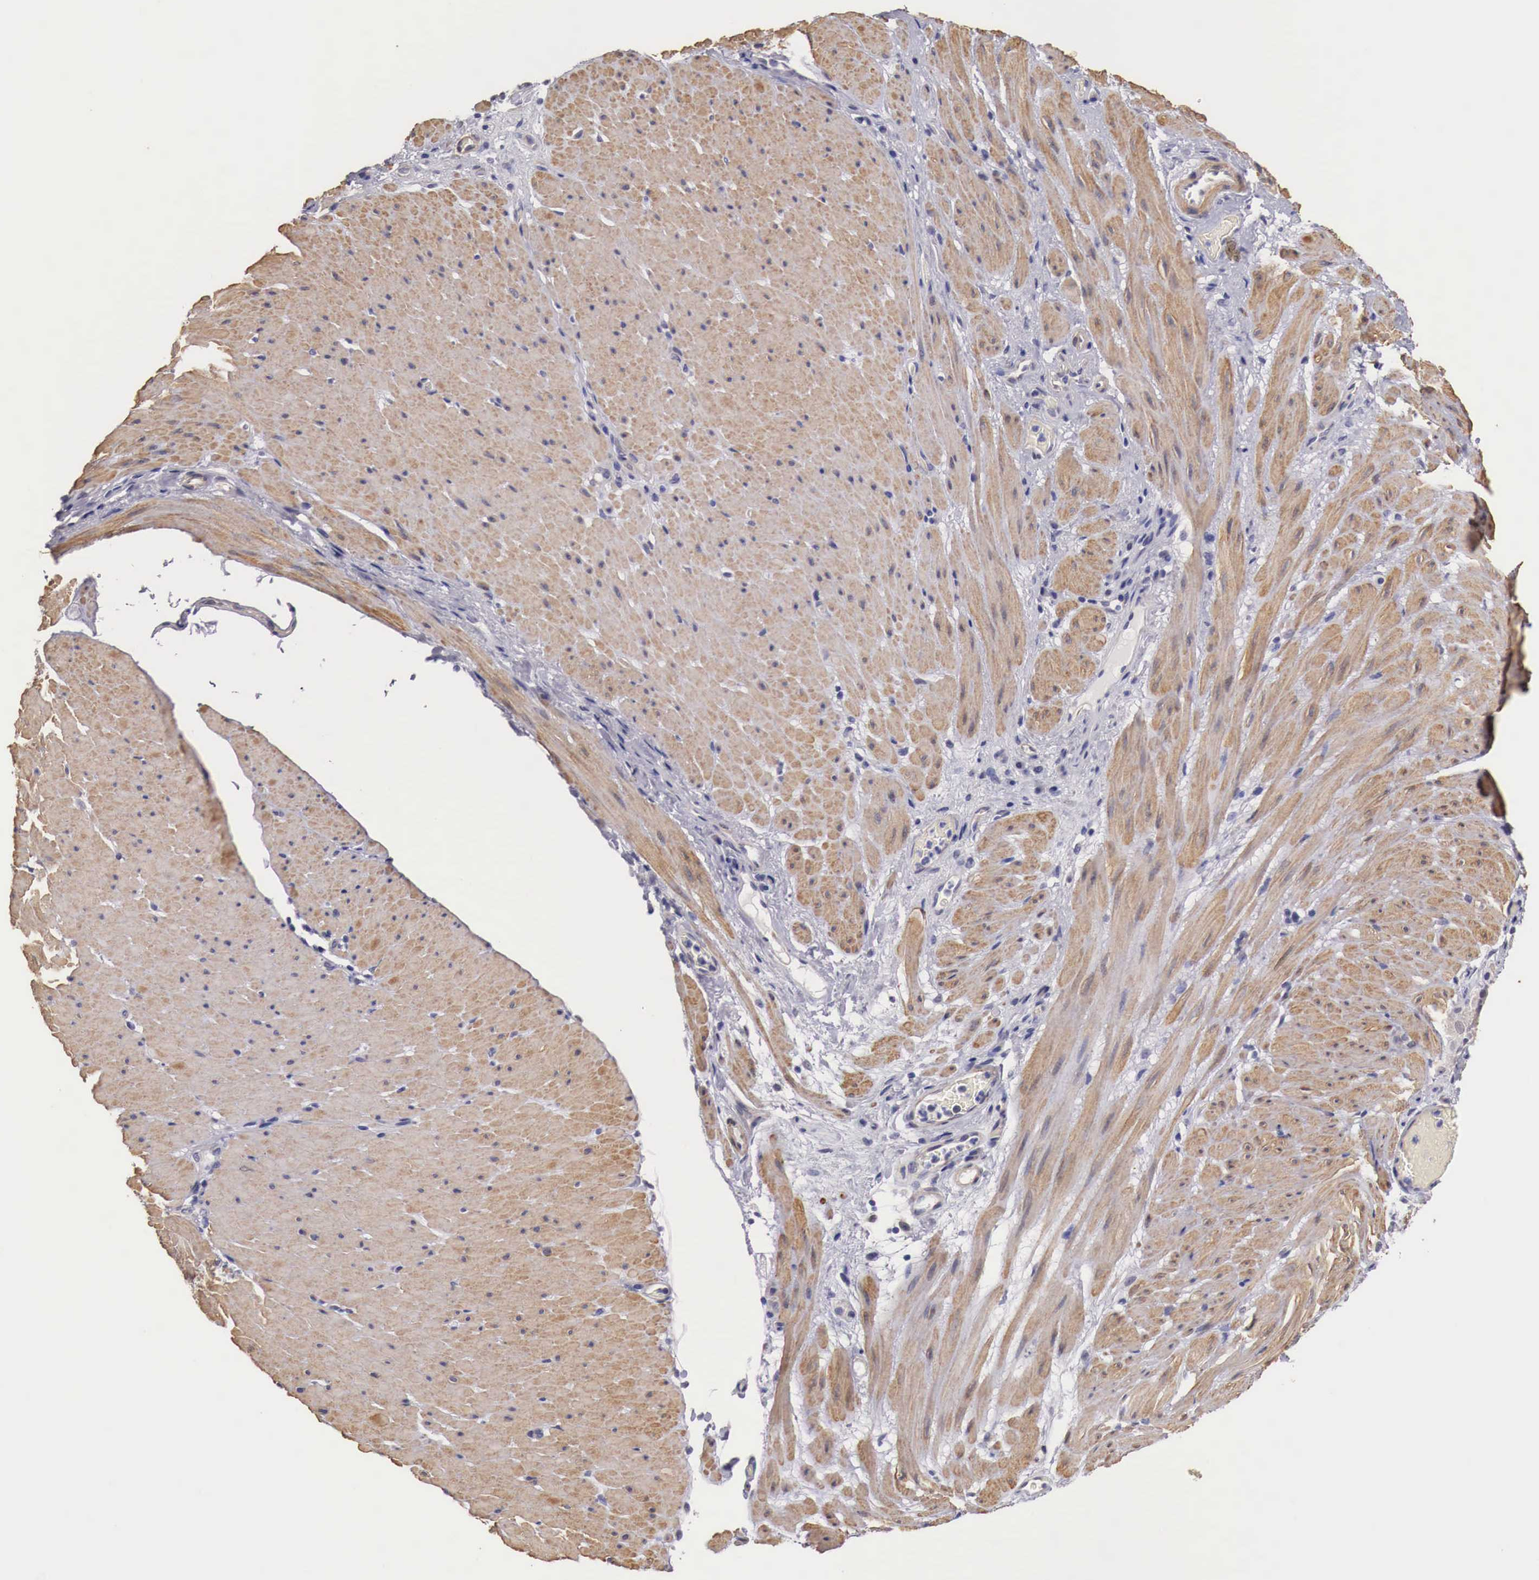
{"staining": {"intensity": "negative", "quantity": "none", "location": "none"}, "tissue": "stomach cancer", "cell_type": "Tumor cells", "image_type": "cancer", "snomed": [{"axis": "morphology", "description": "Adenocarcinoma, NOS"}, {"axis": "topography", "description": "Stomach, lower"}], "caption": "This is an immunohistochemistry (IHC) photomicrograph of stomach cancer. There is no positivity in tumor cells.", "gene": "ENOX2", "patient": {"sex": "male", "age": 88}}